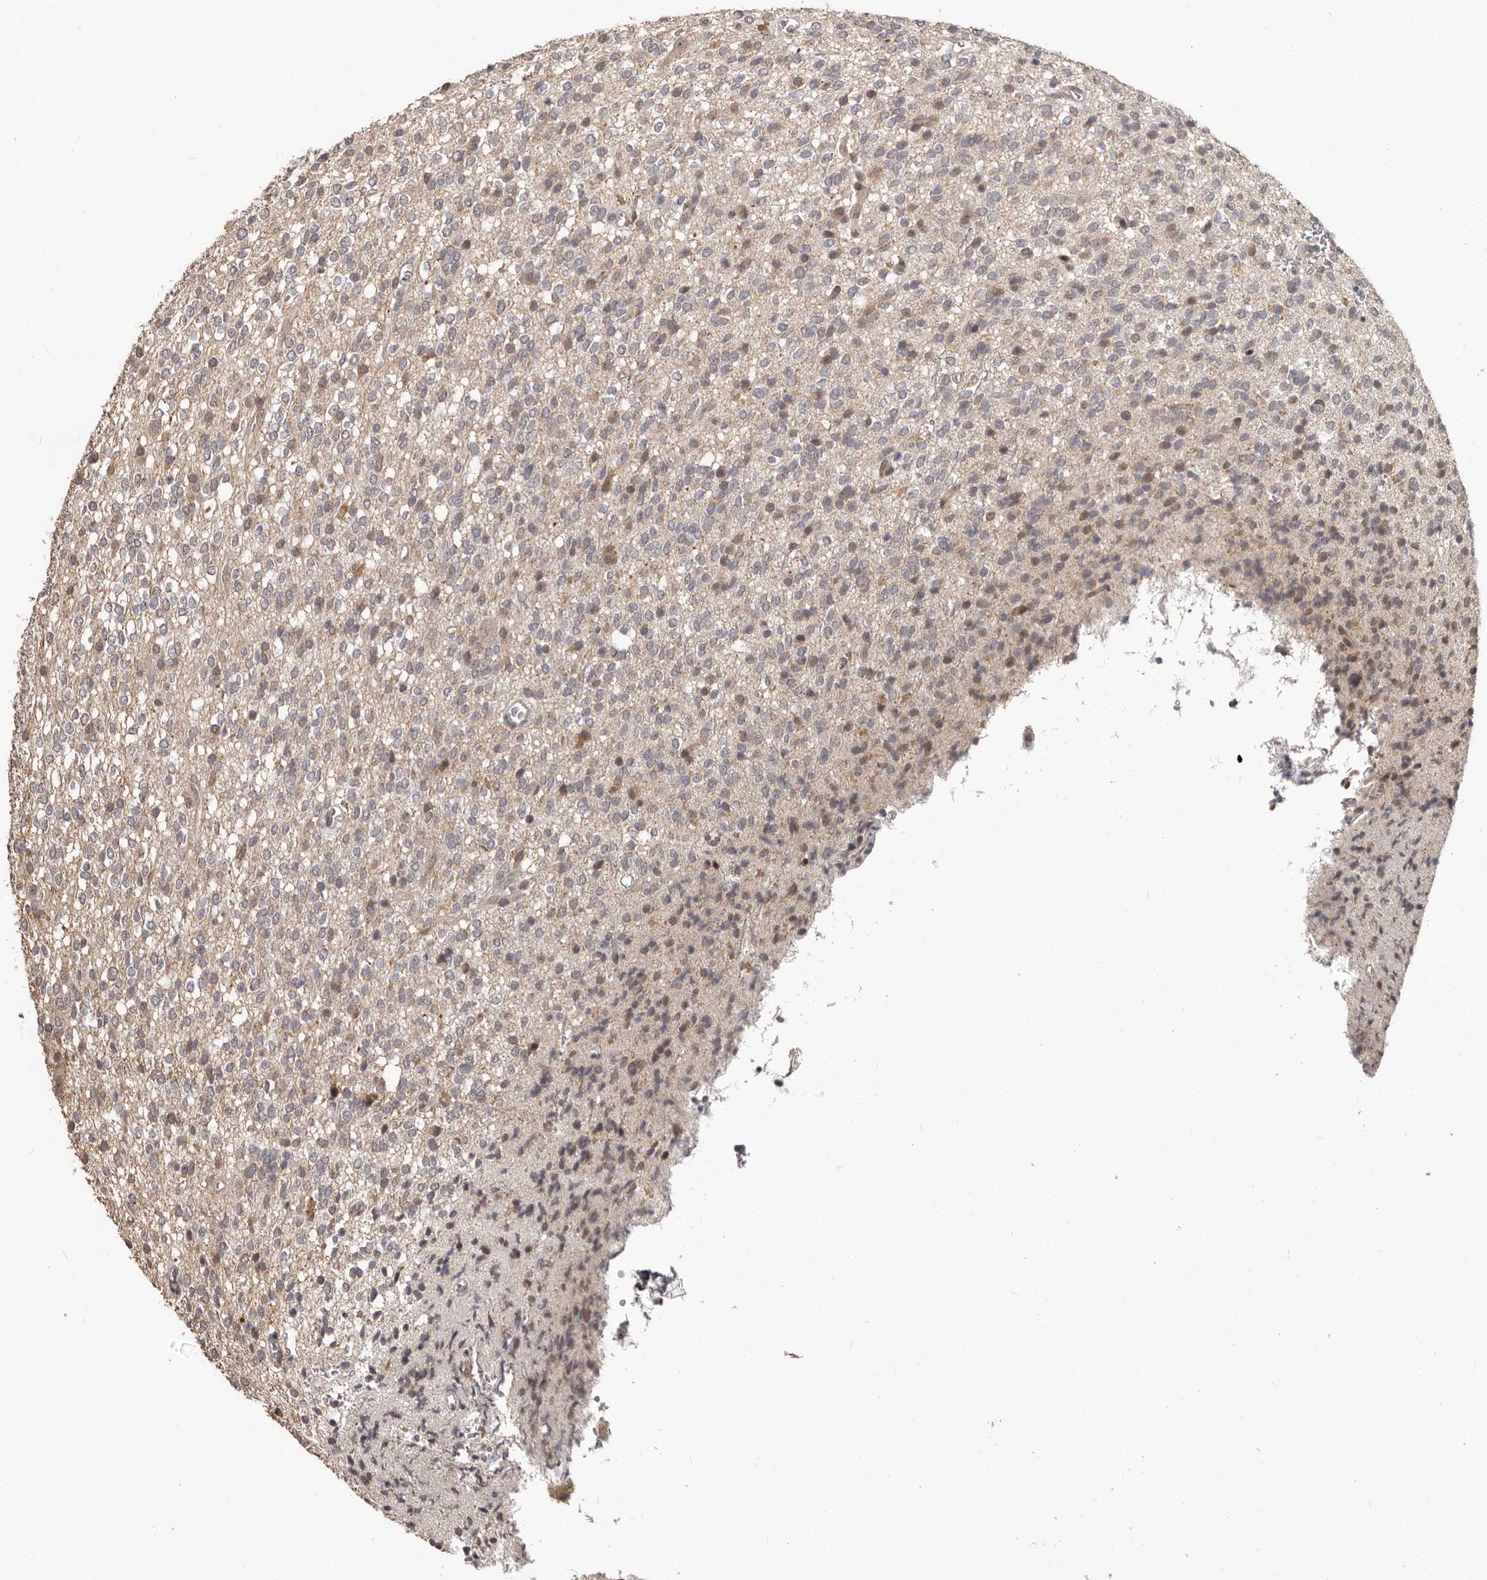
{"staining": {"intensity": "weak", "quantity": "25%-75%", "location": "cytoplasmic/membranous"}, "tissue": "glioma", "cell_type": "Tumor cells", "image_type": "cancer", "snomed": [{"axis": "morphology", "description": "Glioma, malignant, High grade"}, {"axis": "topography", "description": "Brain"}], "caption": "Weak cytoplasmic/membranous protein positivity is identified in about 25%-75% of tumor cells in glioma.", "gene": "ZFP14", "patient": {"sex": "male", "age": 34}}